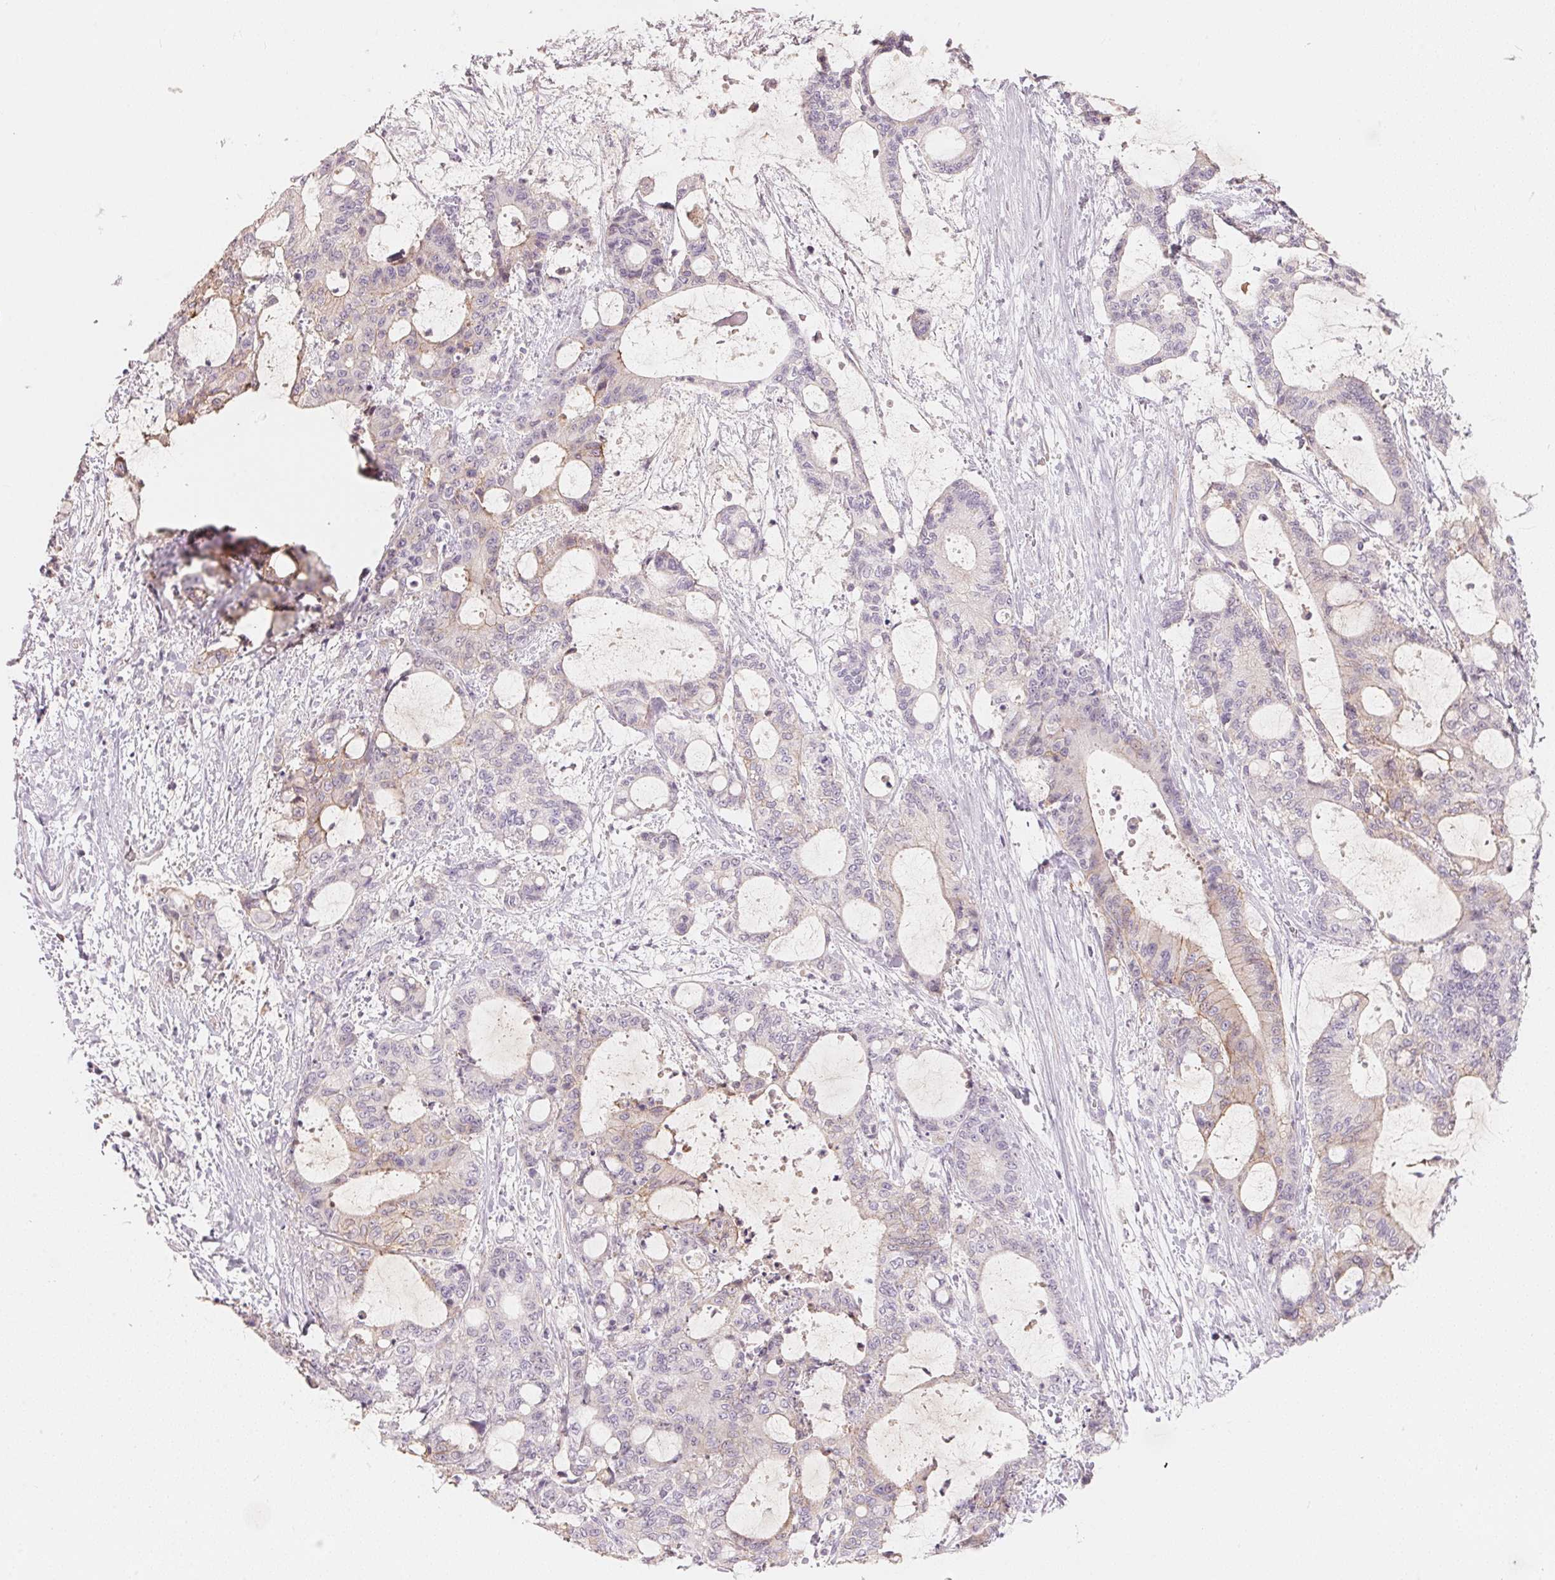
{"staining": {"intensity": "weak", "quantity": "<25%", "location": "cytoplasmic/membranous"}, "tissue": "liver cancer", "cell_type": "Tumor cells", "image_type": "cancer", "snomed": [{"axis": "morphology", "description": "Normal tissue, NOS"}, {"axis": "morphology", "description": "Cholangiocarcinoma"}, {"axis": "topography", "description": "Liver"}, {"axis": "topography", "description": "Peripheral nerve tissue"}], "caption": "The photomicrograph demonstrates no significant expression in tumor cells of liver cholangiocarcinoma.", "gene": "TP53AIP1", "patient": {"sex": "female", "age": 73}}